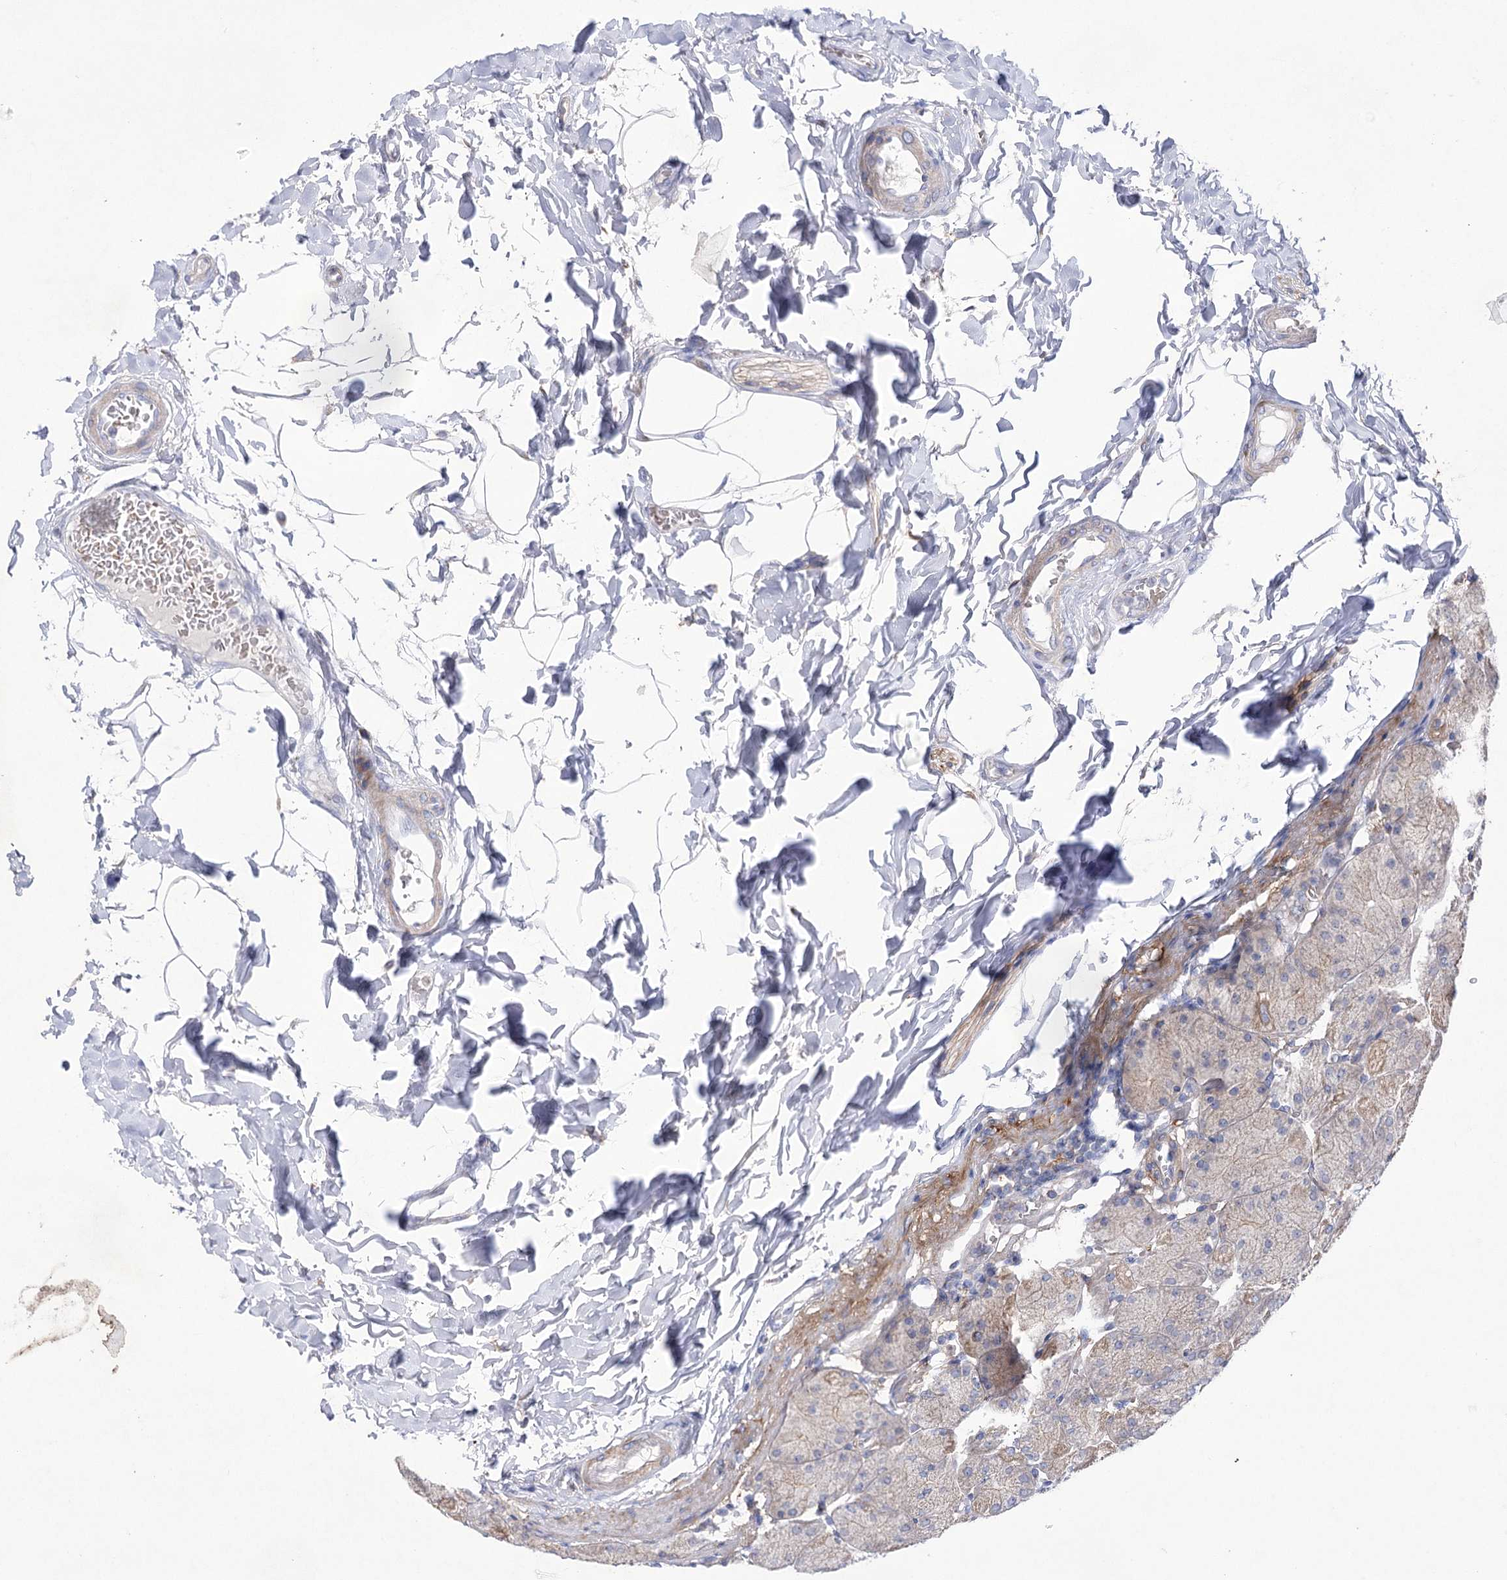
{"staining": {"intensity": "weak", "quantity": ">75%", "location": "cytoplasmic/membranous"}, "tissue": "stomach", "cell_type": "Glandular cells", "image_type": "normal", "snomed": [{"axis": "morphology", "description": "Normal tissue, NOS"}, {"axis": "topography", "description": "Stomach, upper"}], "caption": "Glandular cells show low levels of weak cytoplasmic/membranous expression in approximately >75% of cells in normal human stomach.", "gene": "COX15", "patient": {"sex": "female", "age": 56}}